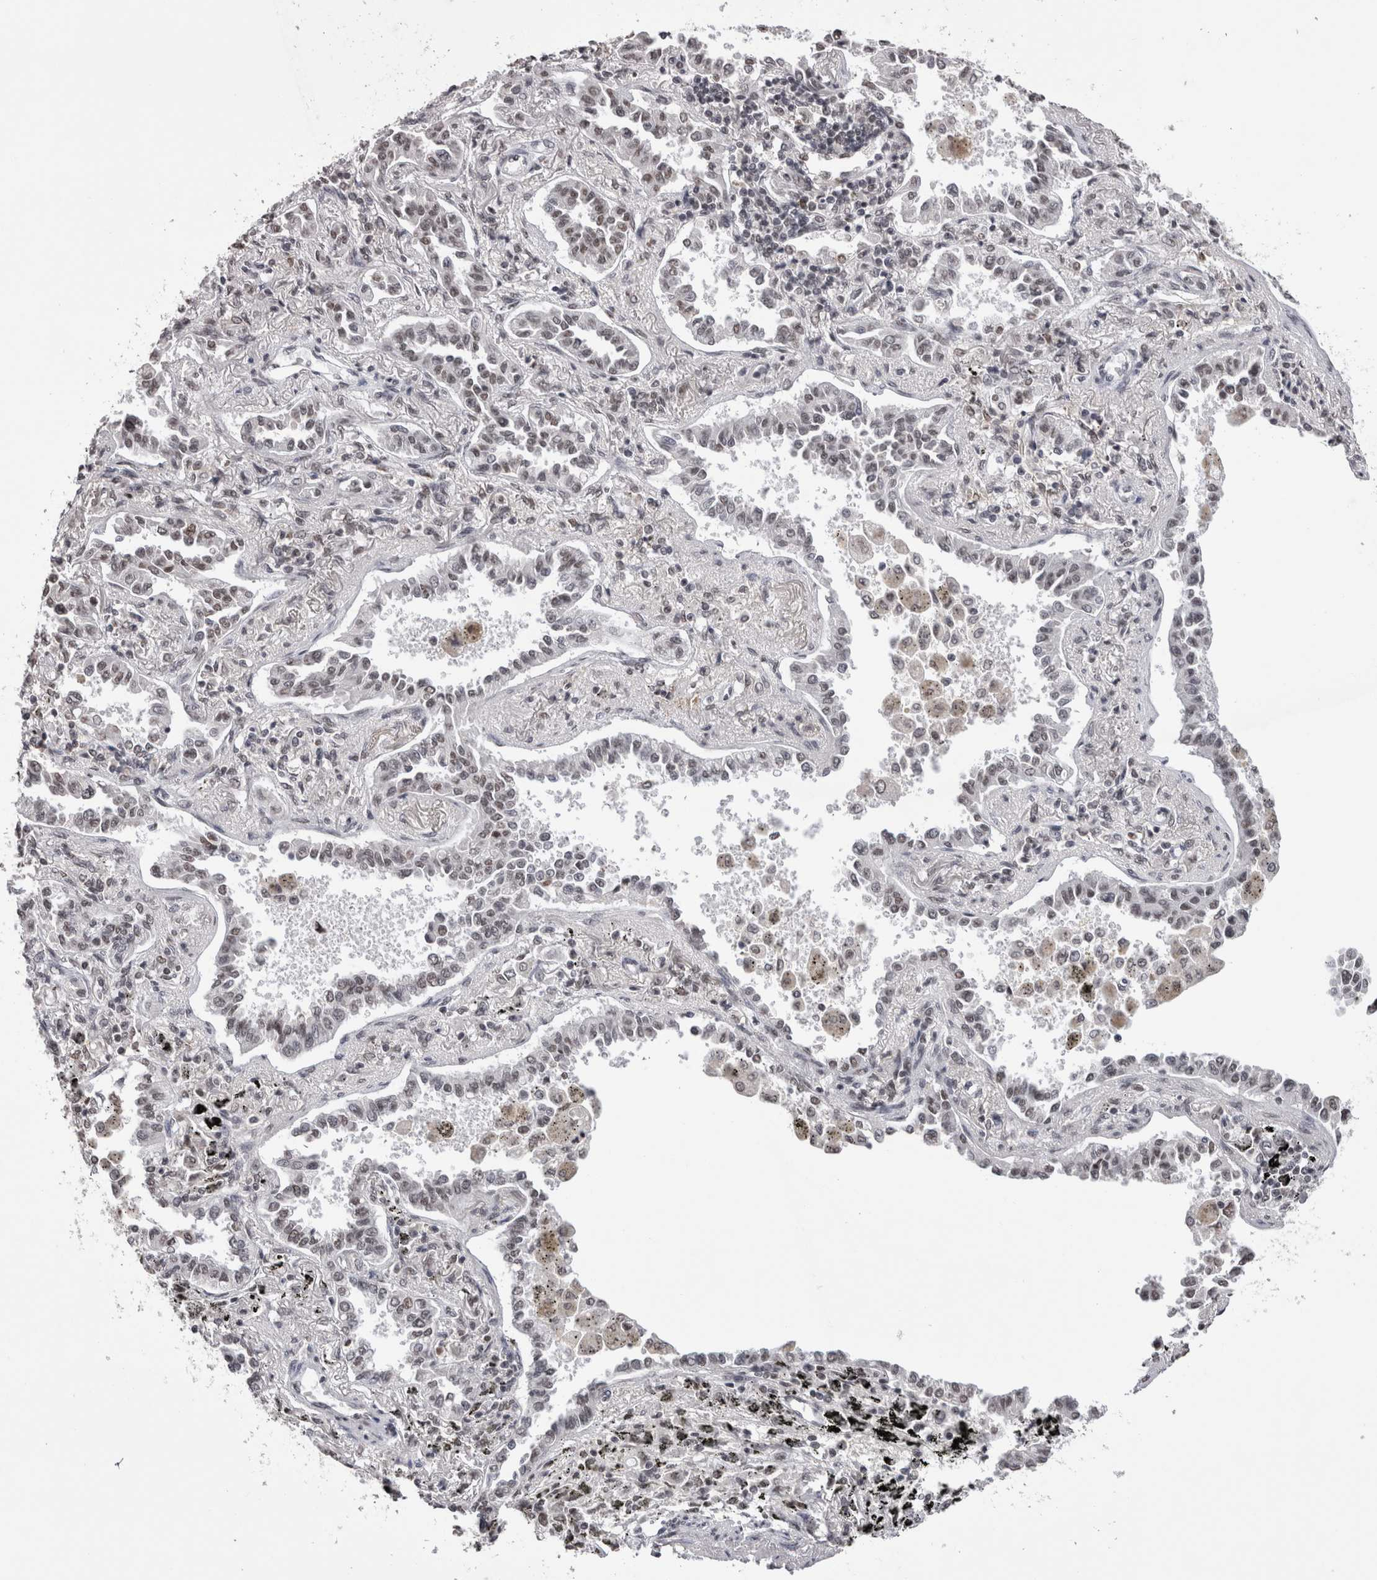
{"staining": {"intensity": "weak", "quantity": "25%-75%", "location": "nuclear"}, "tissue": "lung cancer", "cell_type": "Tumor cells", "image_type": "cancer", "snomed": [{"axis": "morphology", "description": "Normal tissue, NOS"}, {"axis": "morphology", "description": "Adenocarcinoma, NOS"}, {"axis": "topography", "description": "Lung"}], "caption": "Weak nuclear protein expression is seen in approximately 25%-75% of tumor cells in lung cancer (adenocarcinoma). (DAB (3,3'-diaminobenzidine) IHC with brightfield microscopy, high magnification).", "gene": "SMC1A", "patient": {"sex": "male", "age": 59}}